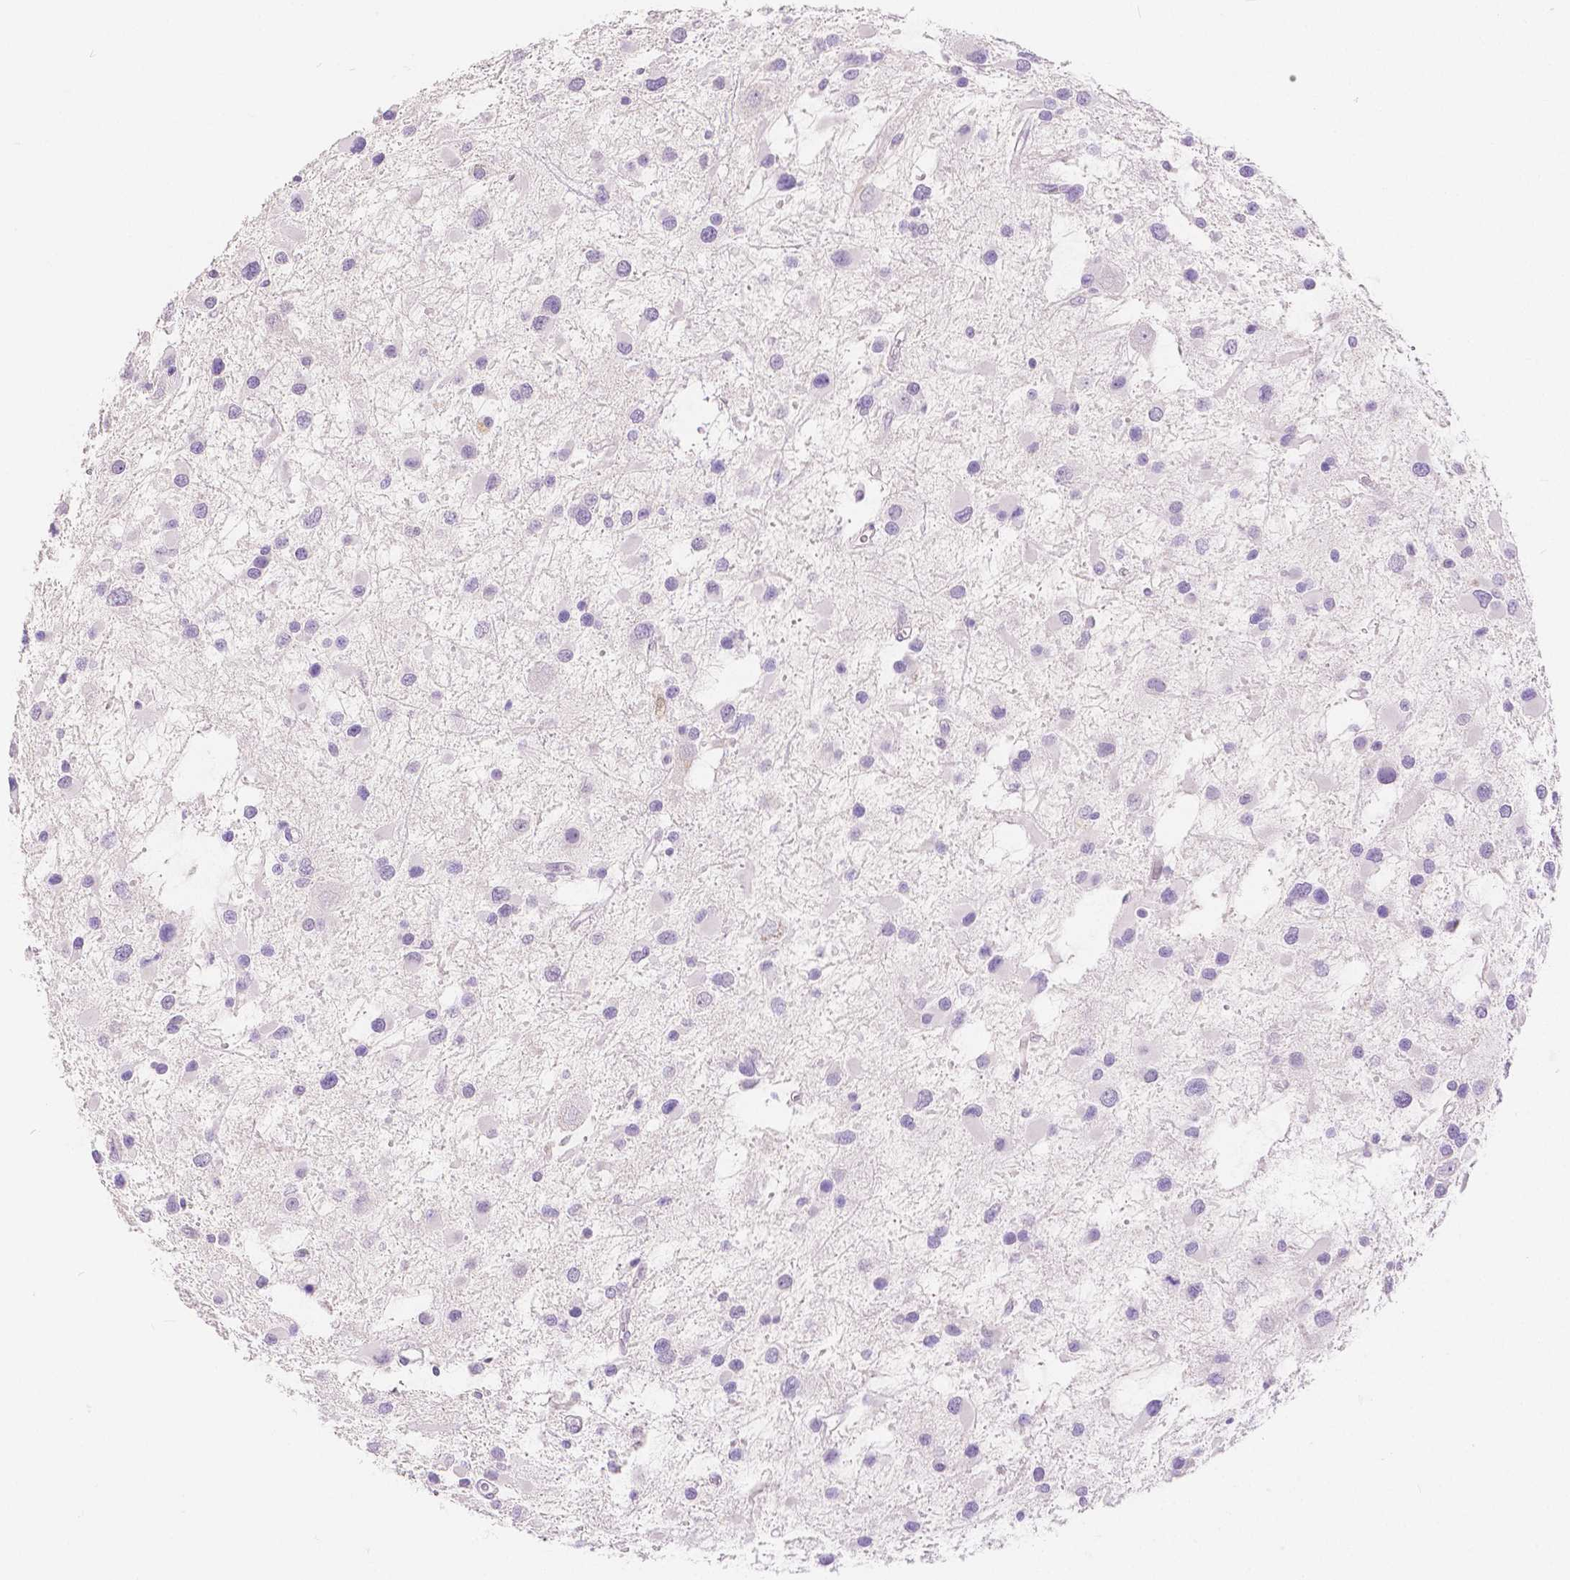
{"staining": {"intensity": "negative", "quantity": "none", "location": "none"}, "tissue": "glioma", "cell_type": "Tumor cells", "image_type": "cancer", "snomed": [{"axis": "morphology", "description": "Glioma, malignant, Low grade"}, {"axis": "topography", "description": "Brain"}], "caption": "An immunohistochemistry photomicrograph of glioma is shown. There is no staining in tumor cells of glioma.", "gene": "HNF1B", "patient": {"sex": "female", "age": 32}}